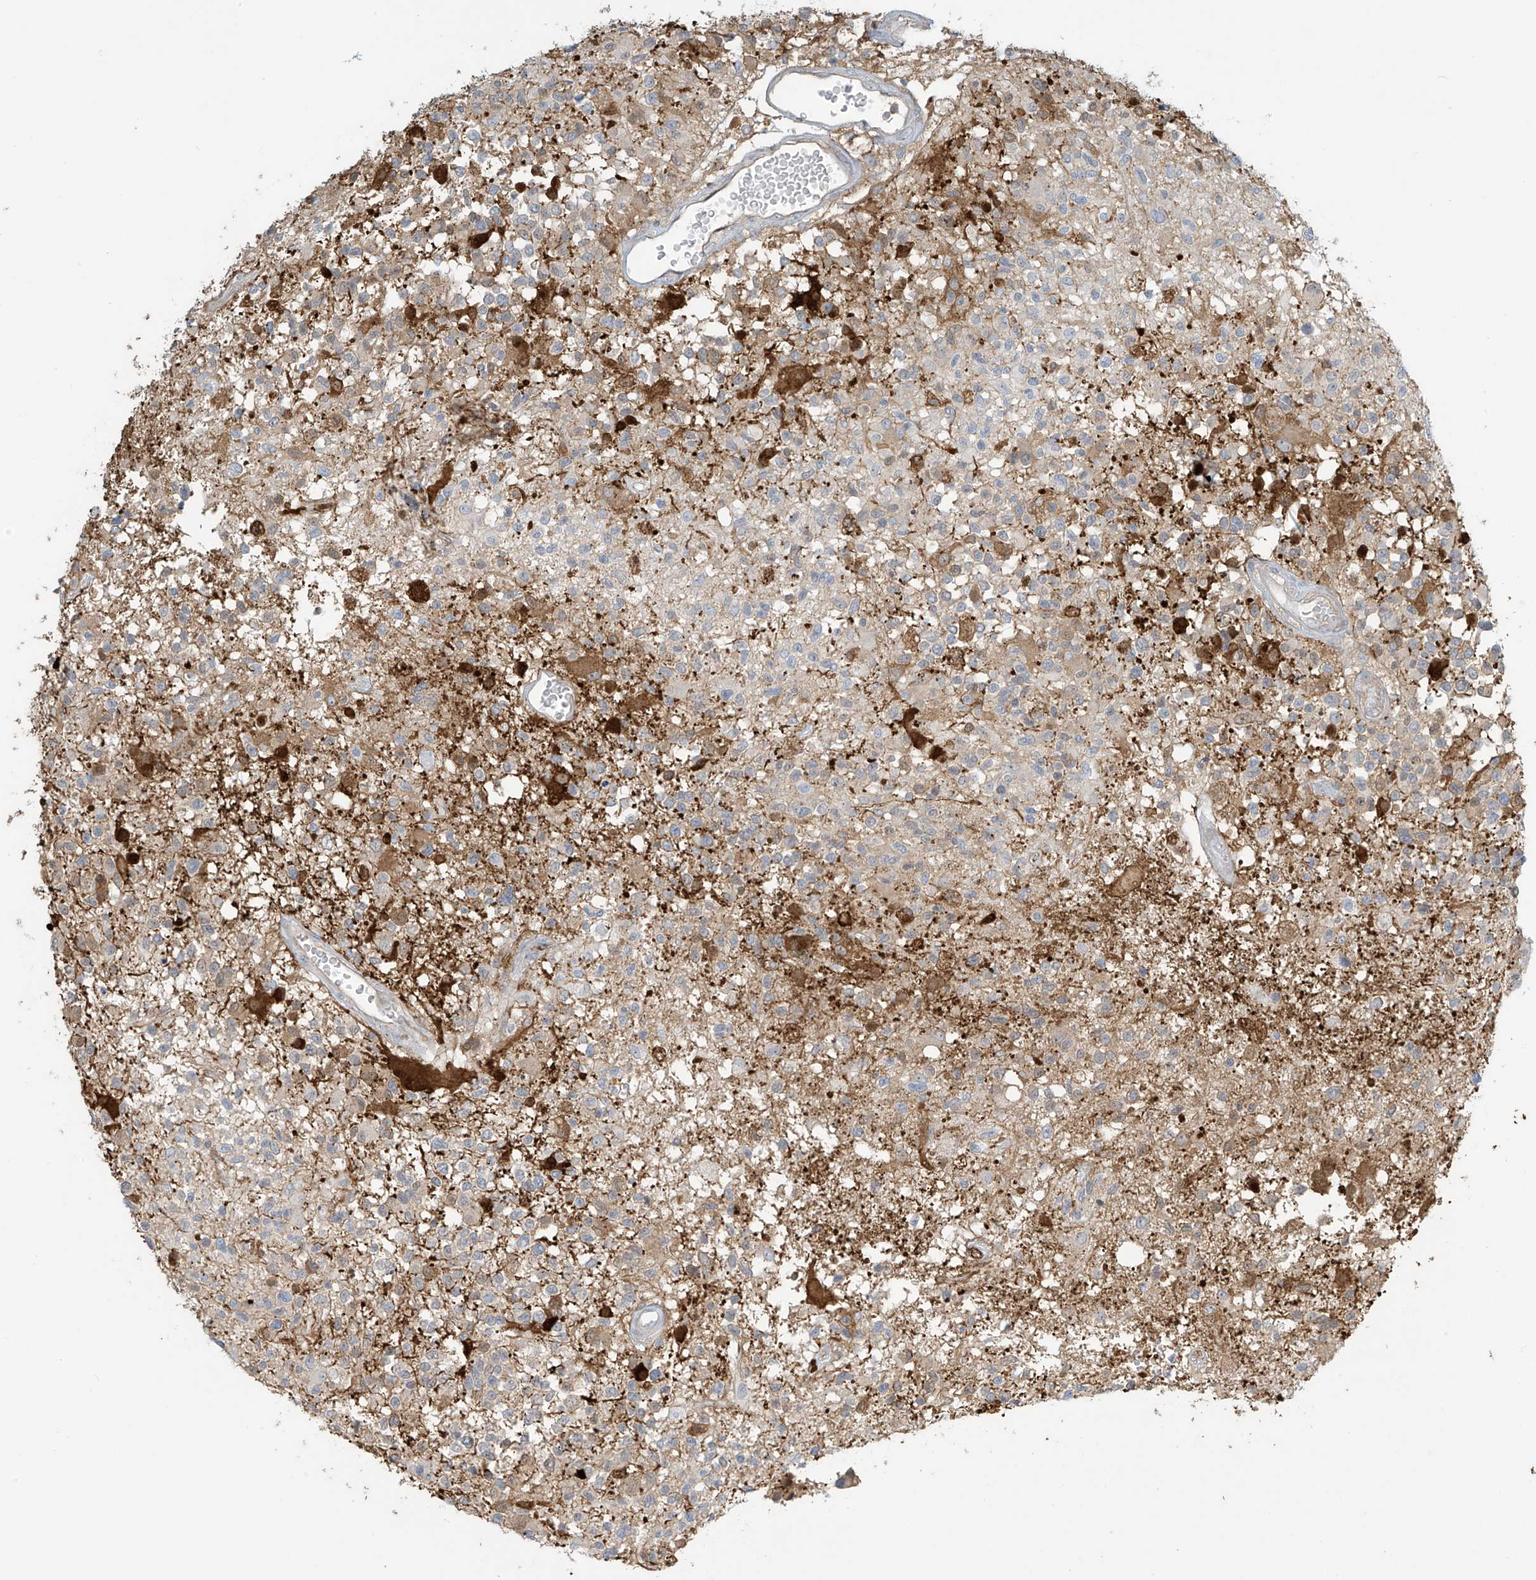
{"staining": {"intensity": "negative", "quantity": "none", "location": "none"}, "tissue": "glioma", "cell_type": "Tumor cells", "image_type": "cancer", "snomed": [{"axis": "morphology", "description": "Glioma, malignant, High grade"}, {"axis": "morphology", "description": "Glioblastoma, NOS"}, {"axis": "topography", "description": "Brain"}], "caption": "DAB immunohistochemical staining of glioblastoma displays no significant positivity in tumor cells.", "gene": "TAGAP", "patient": {"sex": "male", "age": 60}}